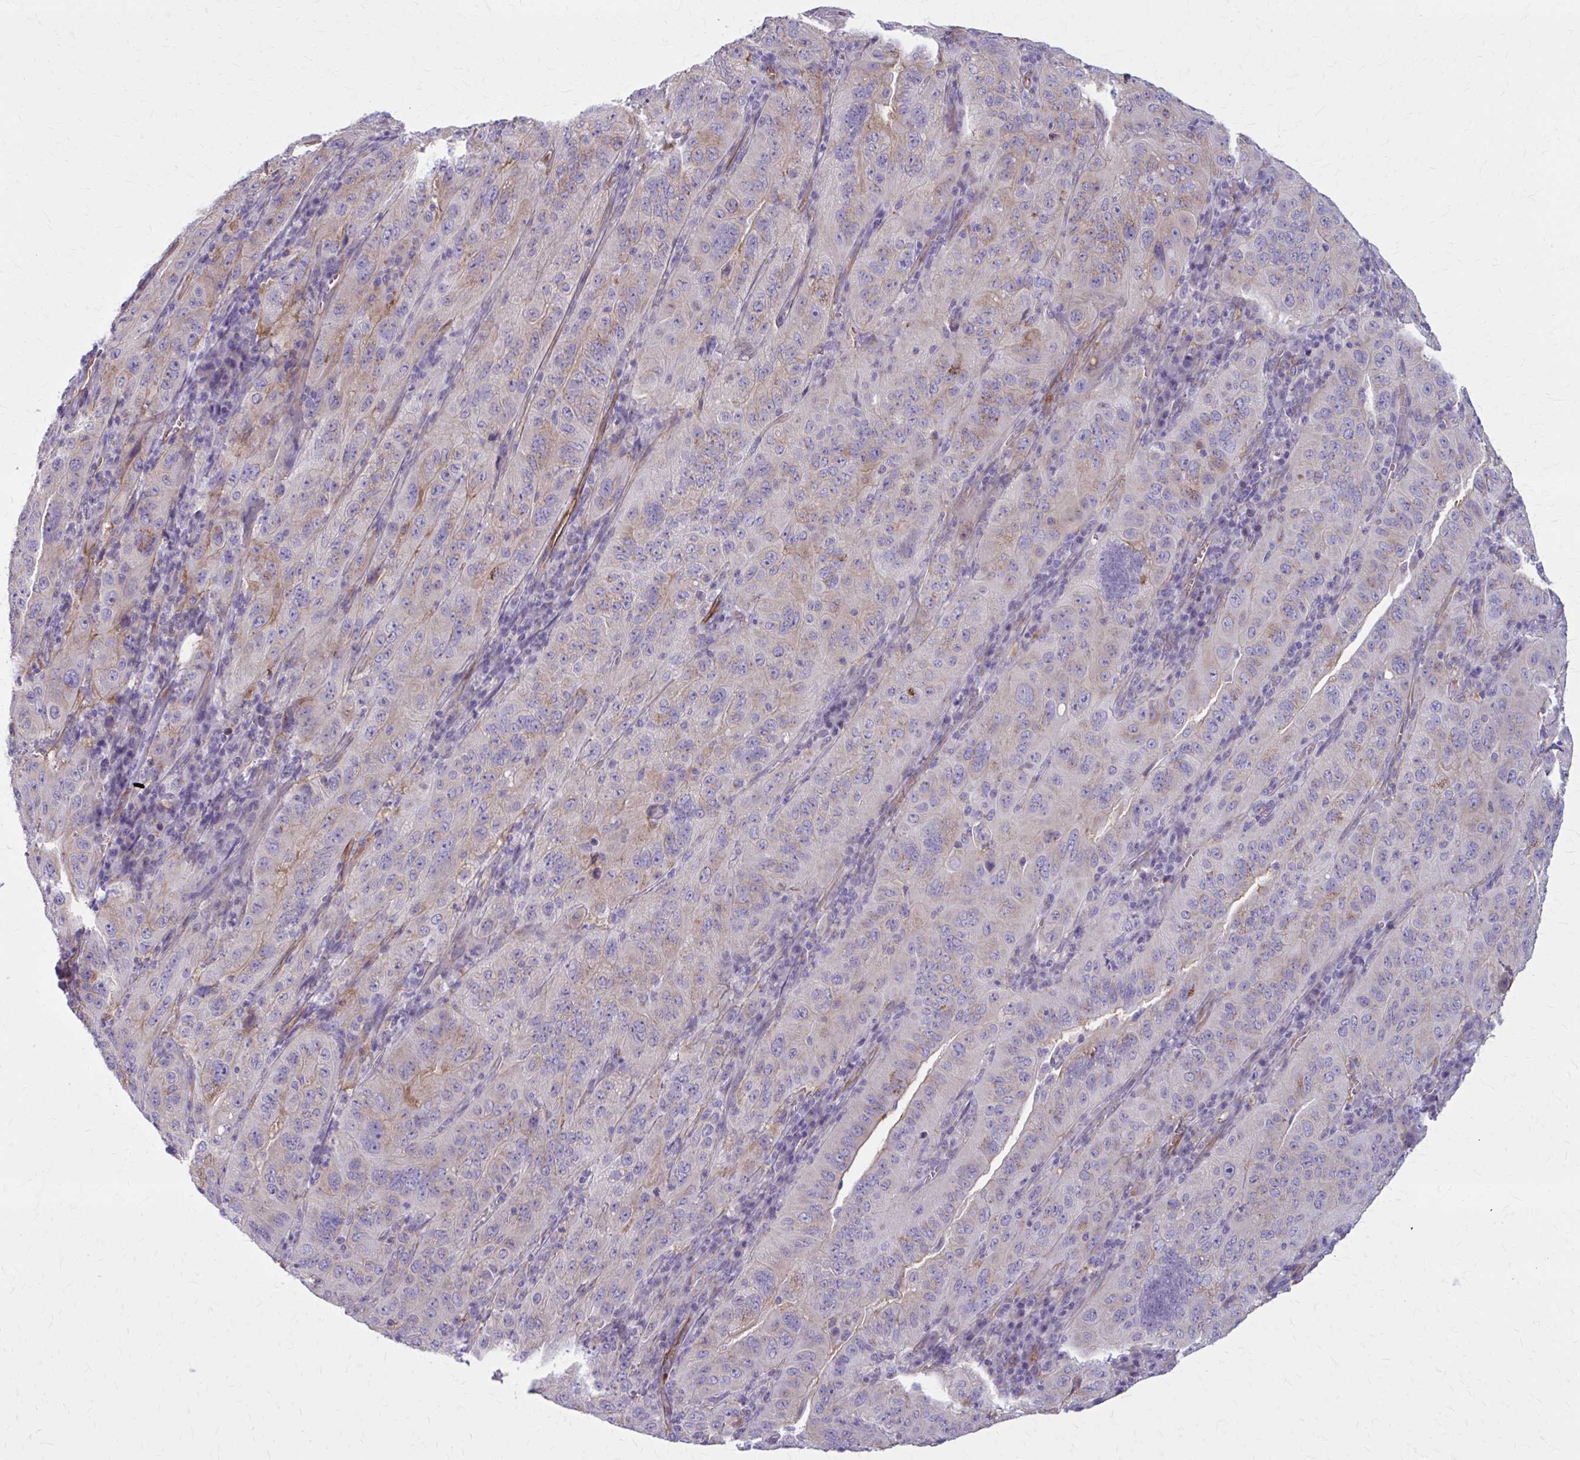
{"staining": {"intensity": "weak", "quantity": "<25%", "location": "cytoplasmic/membranous"}, "tissue": "pancreatic cancer", "cell_type": "Tumor cells", "image_type": "cancer", "snomed": [{"axis": "morphology", "description": "Adenocarcinoma, NOS"}, {"axis": "topography", "description": "Pancreas"}], "caption": "DAB immunohistochemical staining of human pancreatic adenocarcinoma demonstrates no significant positivity in tumor cells.", "gene": "ZDHHC7", "patient": {"sex": "male", "age": 63}}